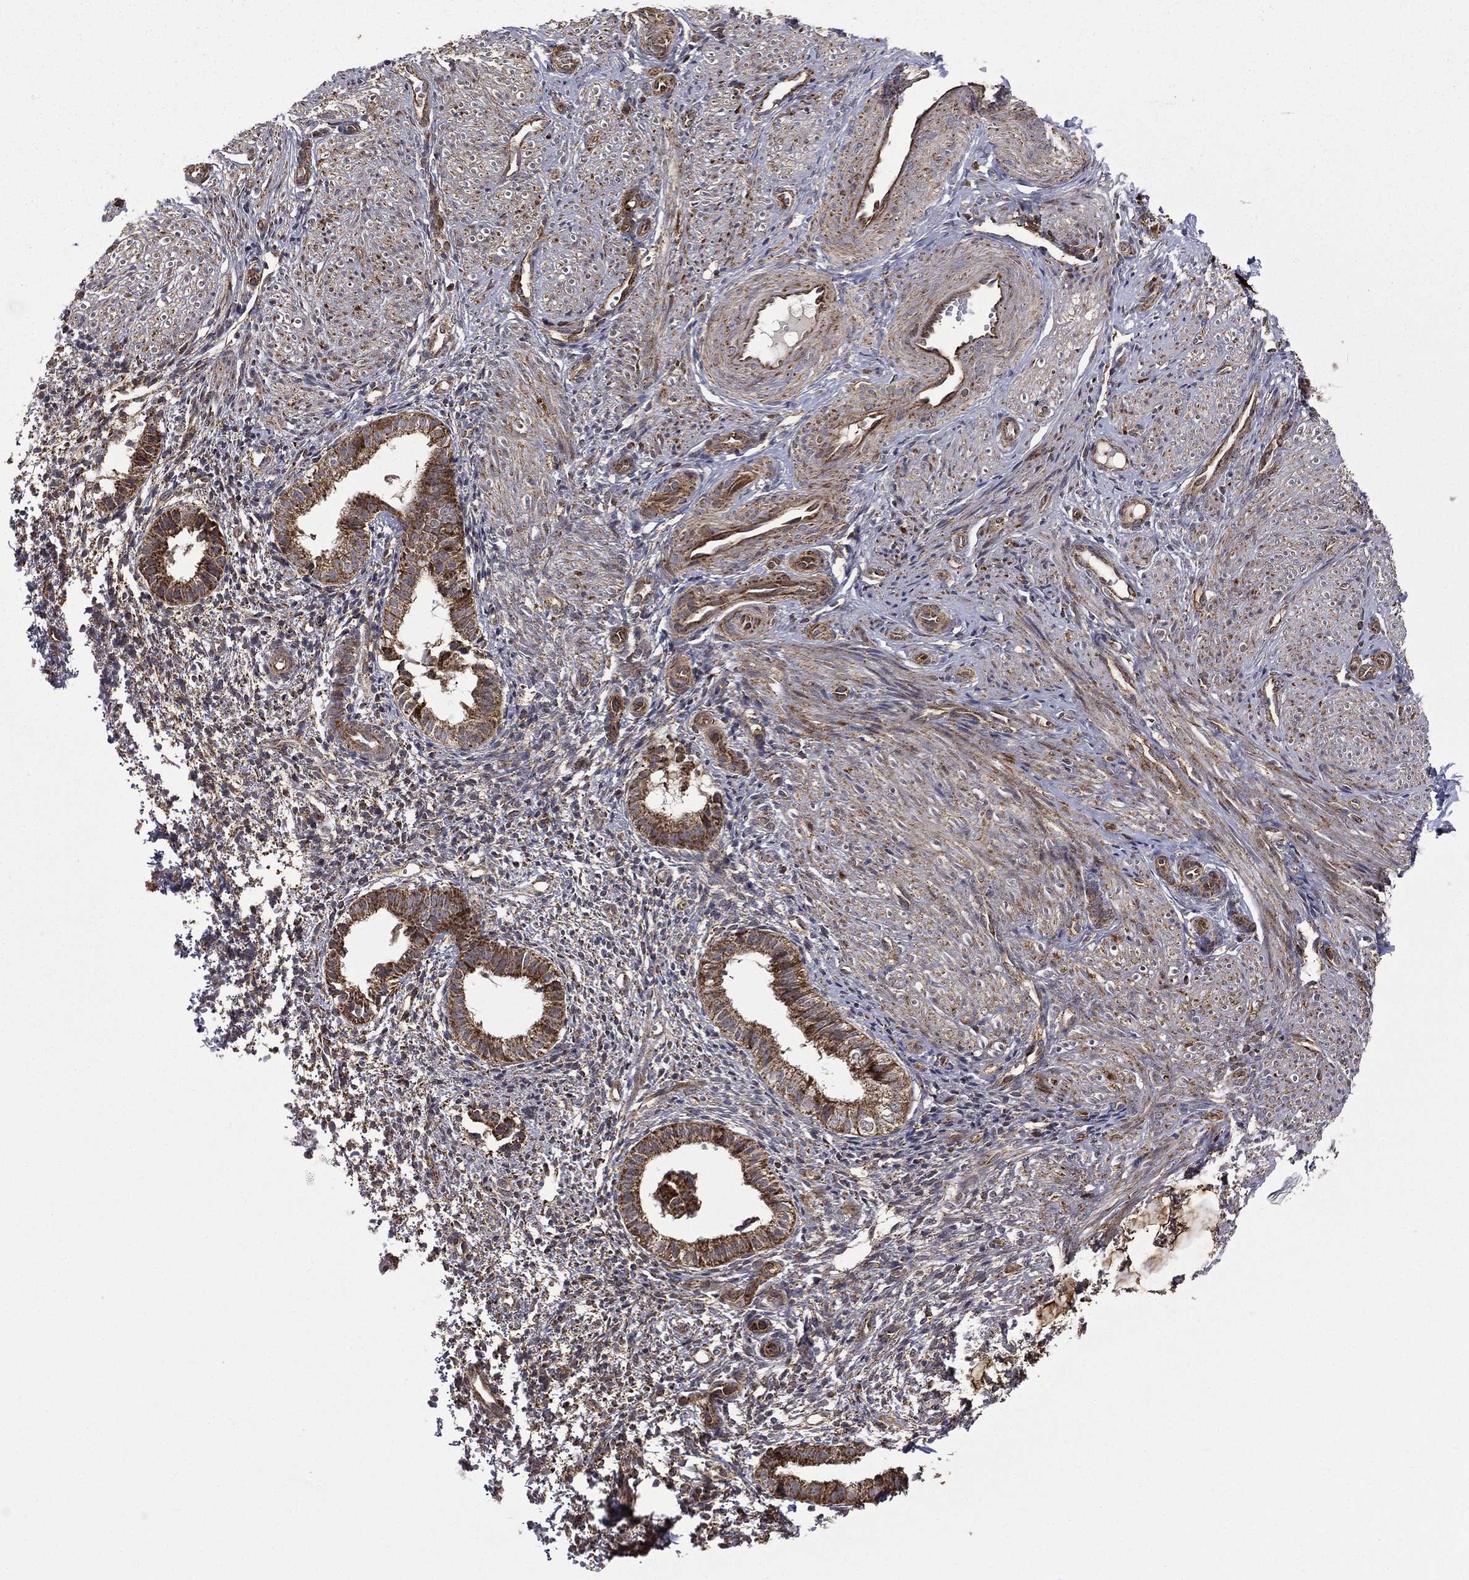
{"staining": {"intensity": "moderate", "quantity": "25%-75%", "location": "cytoplasmic/membranous"}, "tissue": "endometrium", "cell_type": "Cells in endometrial stroma", "image_type": "normal", "snomed": [{"axis": "morphology", "description": "Normal tissue, NOS"}, {"axis": "topography", "description": "Endometrium"}], "caption": "Immunohistochemistry of benign endometrium exhibits medium levels of moderate cytoplasmic/membranous positivity in approximately 25%-75% of cells in endometrial stroma.", "gene": "GIMAP6", "patient": {"sex": "female", "age": 47}}